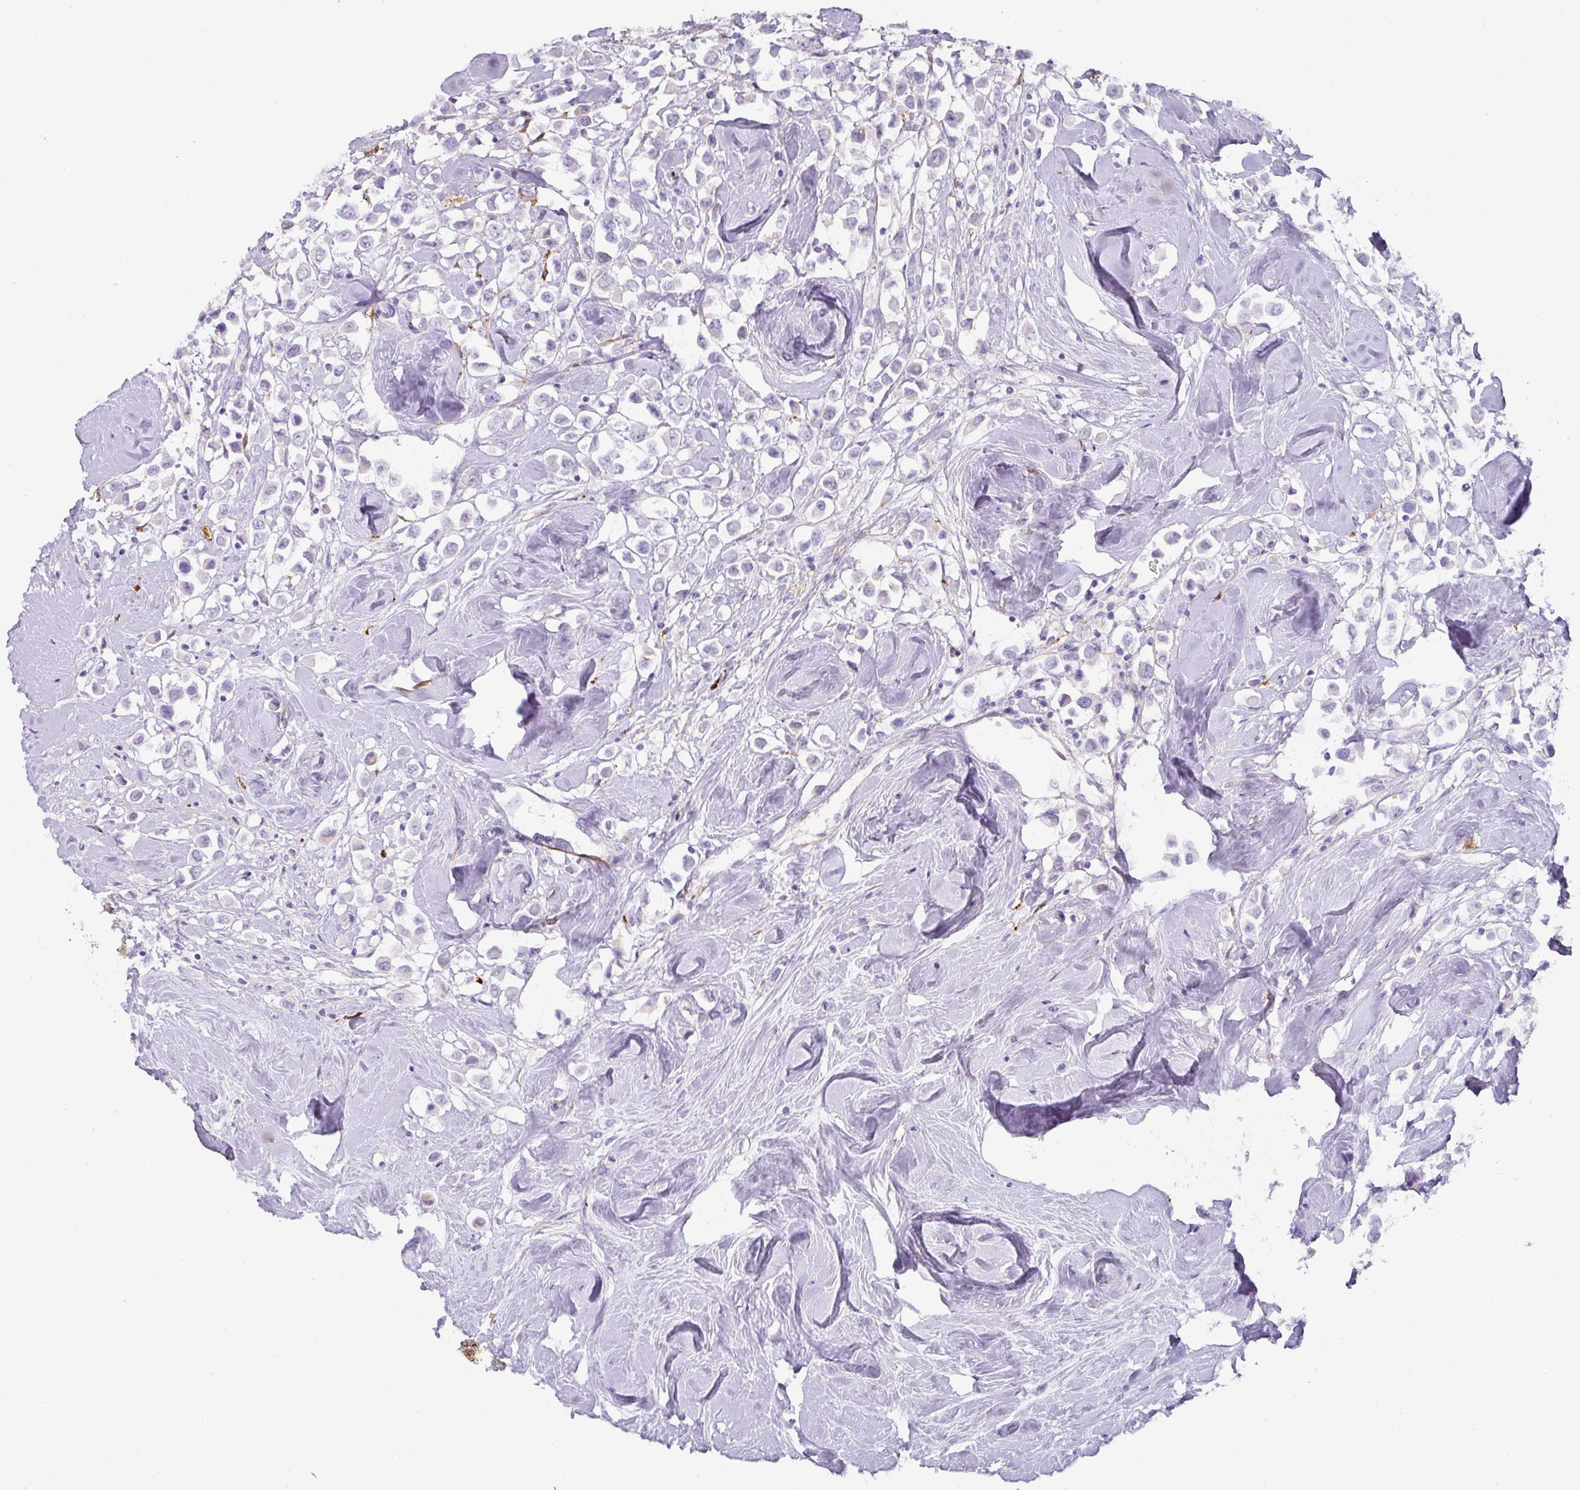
{"staining": {"intensity": "negative", "quantity": "none", "location": "none"}, "tissue": "breast cancer", "cell_type": "Tumor cells", "image_type": "cancer", "snomed": [{"axis": "morphology", "description": "Duct carcinoma"}, {"axis": "topography", "description": "Breast"}], "caption": "Immunohistochemical staining of breast cancer reveals no significant expression in tumor cells.", "gene": "OR52N1", "patient": {"sex": "female", "age": 61}}